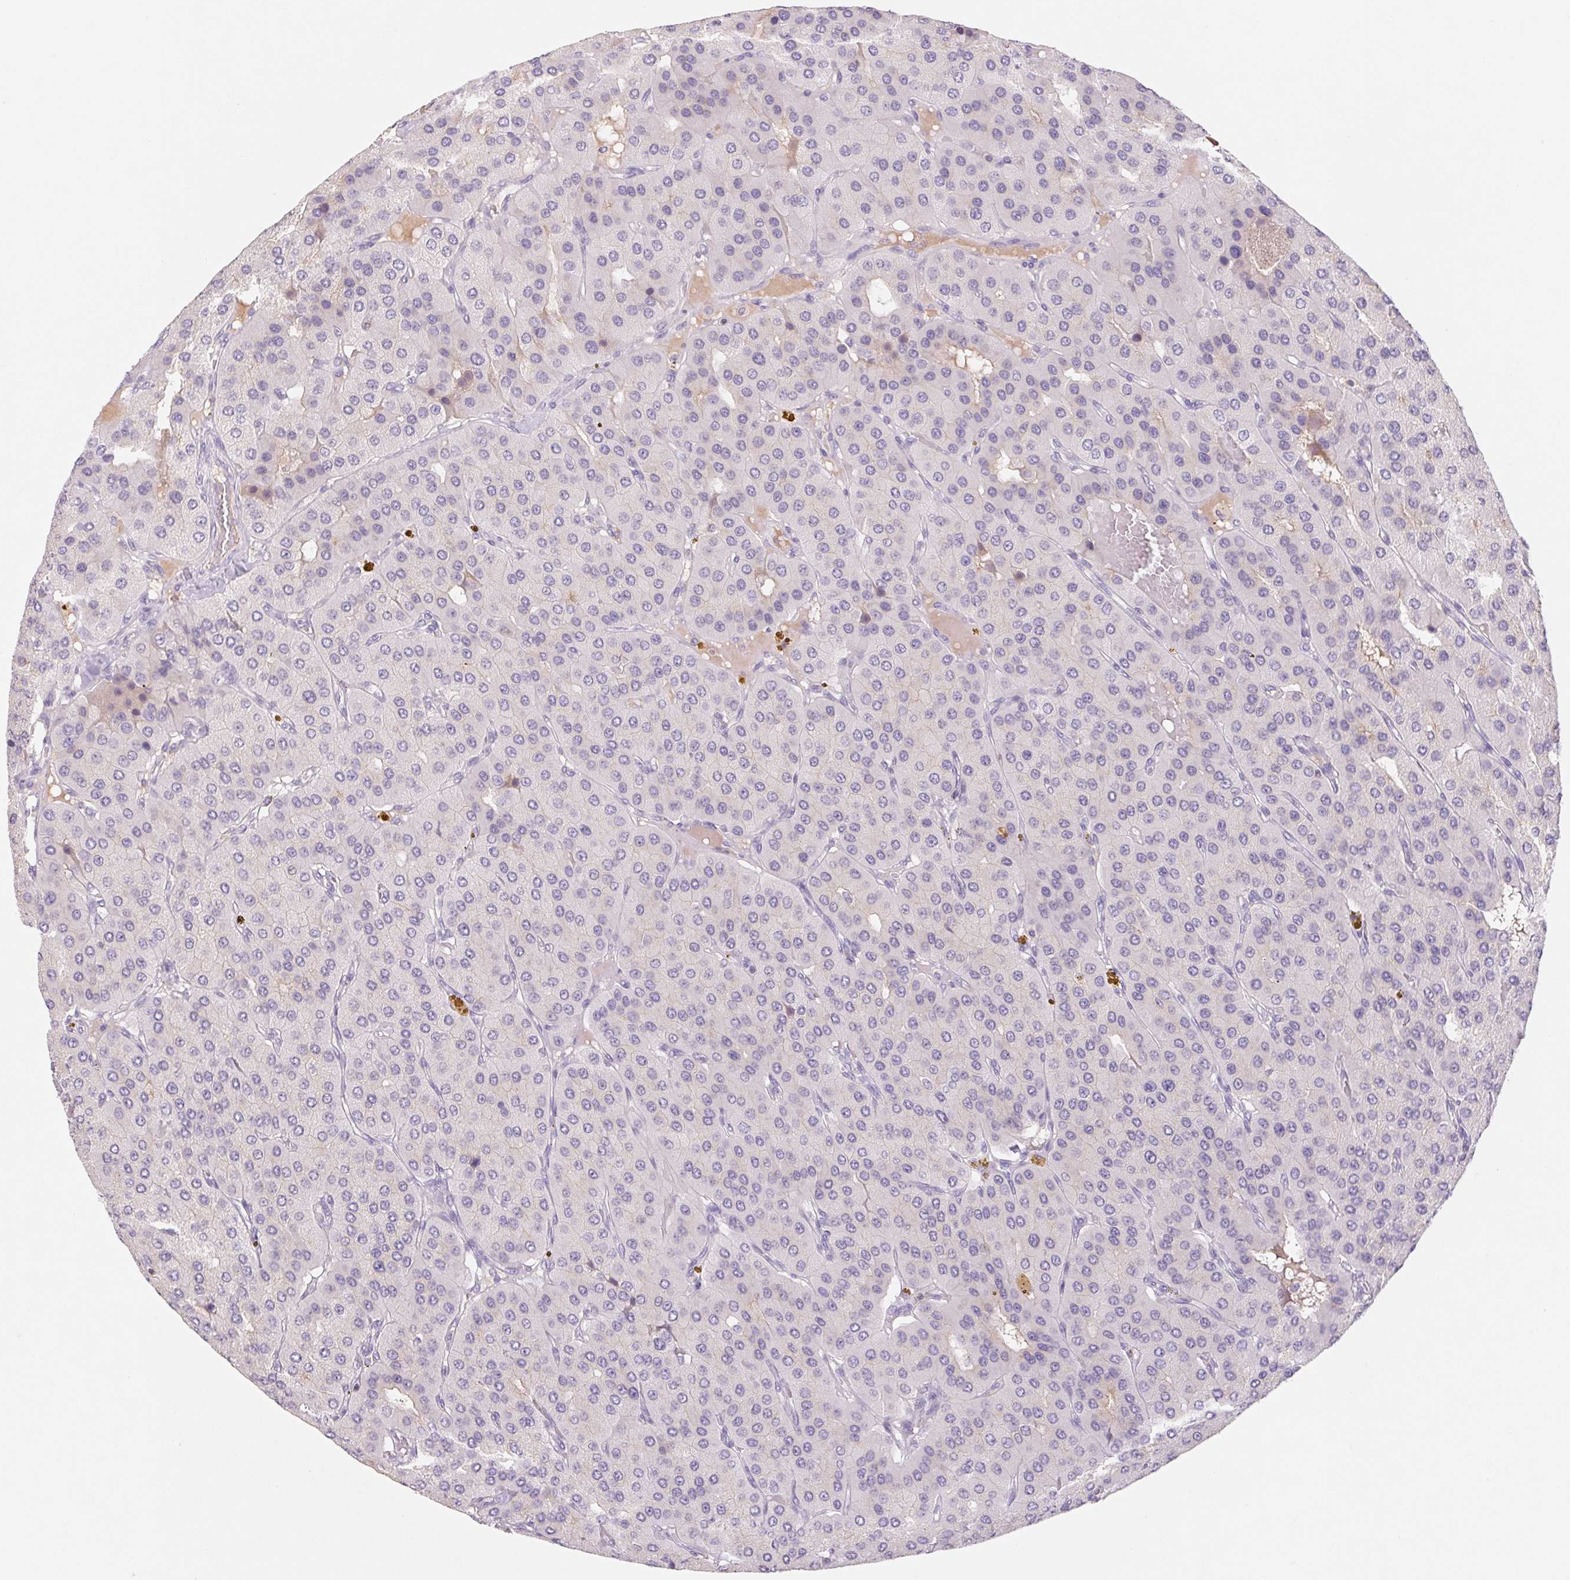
{"staining": {"intensity": "negative", "quantity": "none", "location": "none"}, "tissue": "parathyroid gland", "cell_type": "Glandular cells", "image_type": "normal", "snomed": [{"axis": "morphology", "description": "Normal tissue, NOS"}, {"axis": "morphology", "description": "Adenoma, NOS"}, {"axis": "topography", "description": "Parathyroid gland"}], "caption": "This image is of benign parathyroid gland stained with IHC to label a protein in brown with the nuclei are counter-stained blue. There is no positivity in glandular cells. (DAB immunohistochemistry with hematoxylin counter stain).", "gene": "KIF26A", "patient": {"sex": "female", "age": 86}}